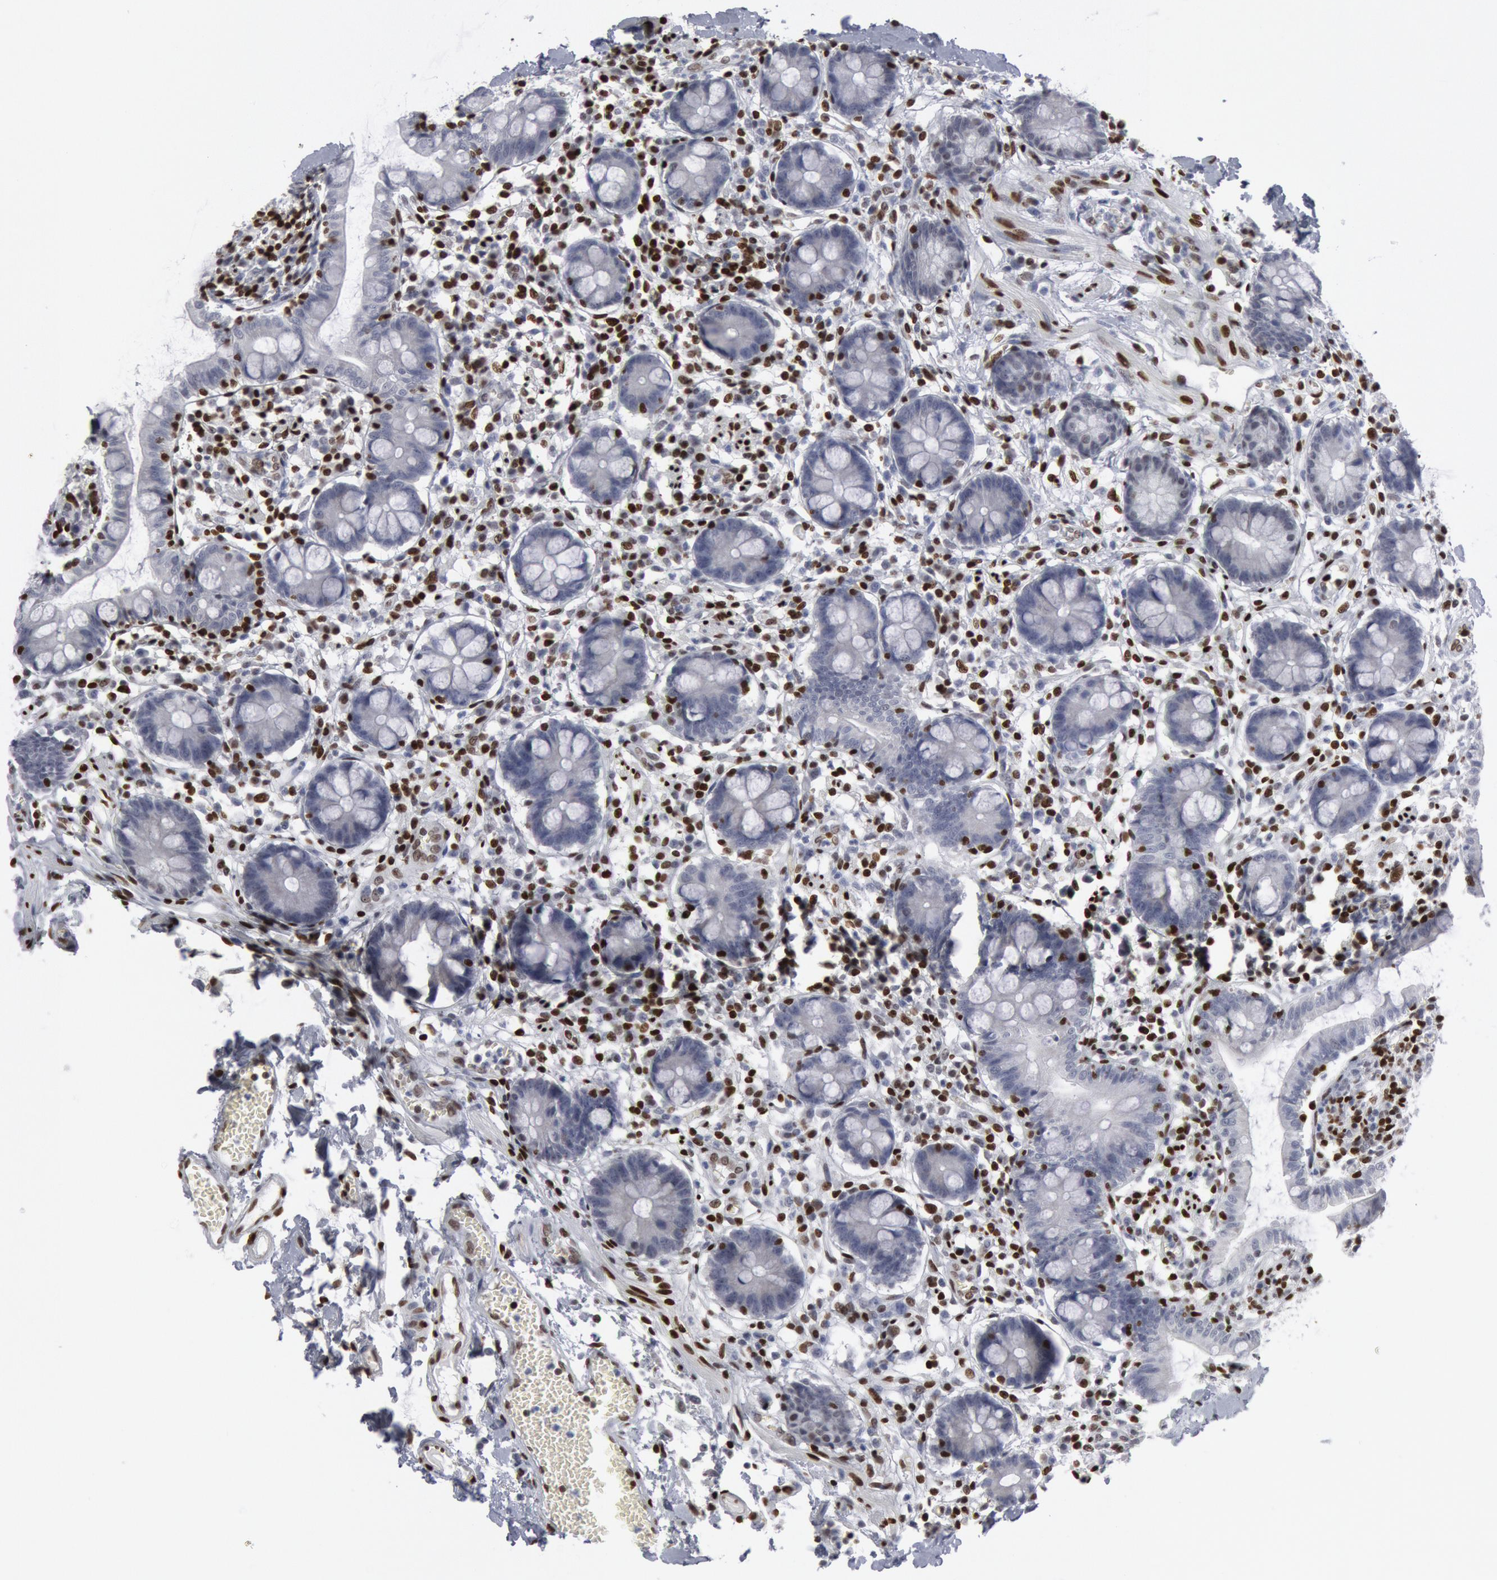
{"staining": {"intensity": "negative", "quantity": "none", "location": "none"}, "tissue": "small intestine", "cell_type": "Glandular cells", "image_type": "normal", "snomed": [{"axis": "morphology", "description": "Normal tissue, NOS"}, {"axis": "topography", "description": "Small intestine"}], "caption": "This histopathology image is of normal small intestine stained with IHC to label a protein in brown with the nuclei are counter-stained blue. There is no positivity in glandular cells.", "gene": "MECP2", "patient": {"sex": "female", "age": 61}}